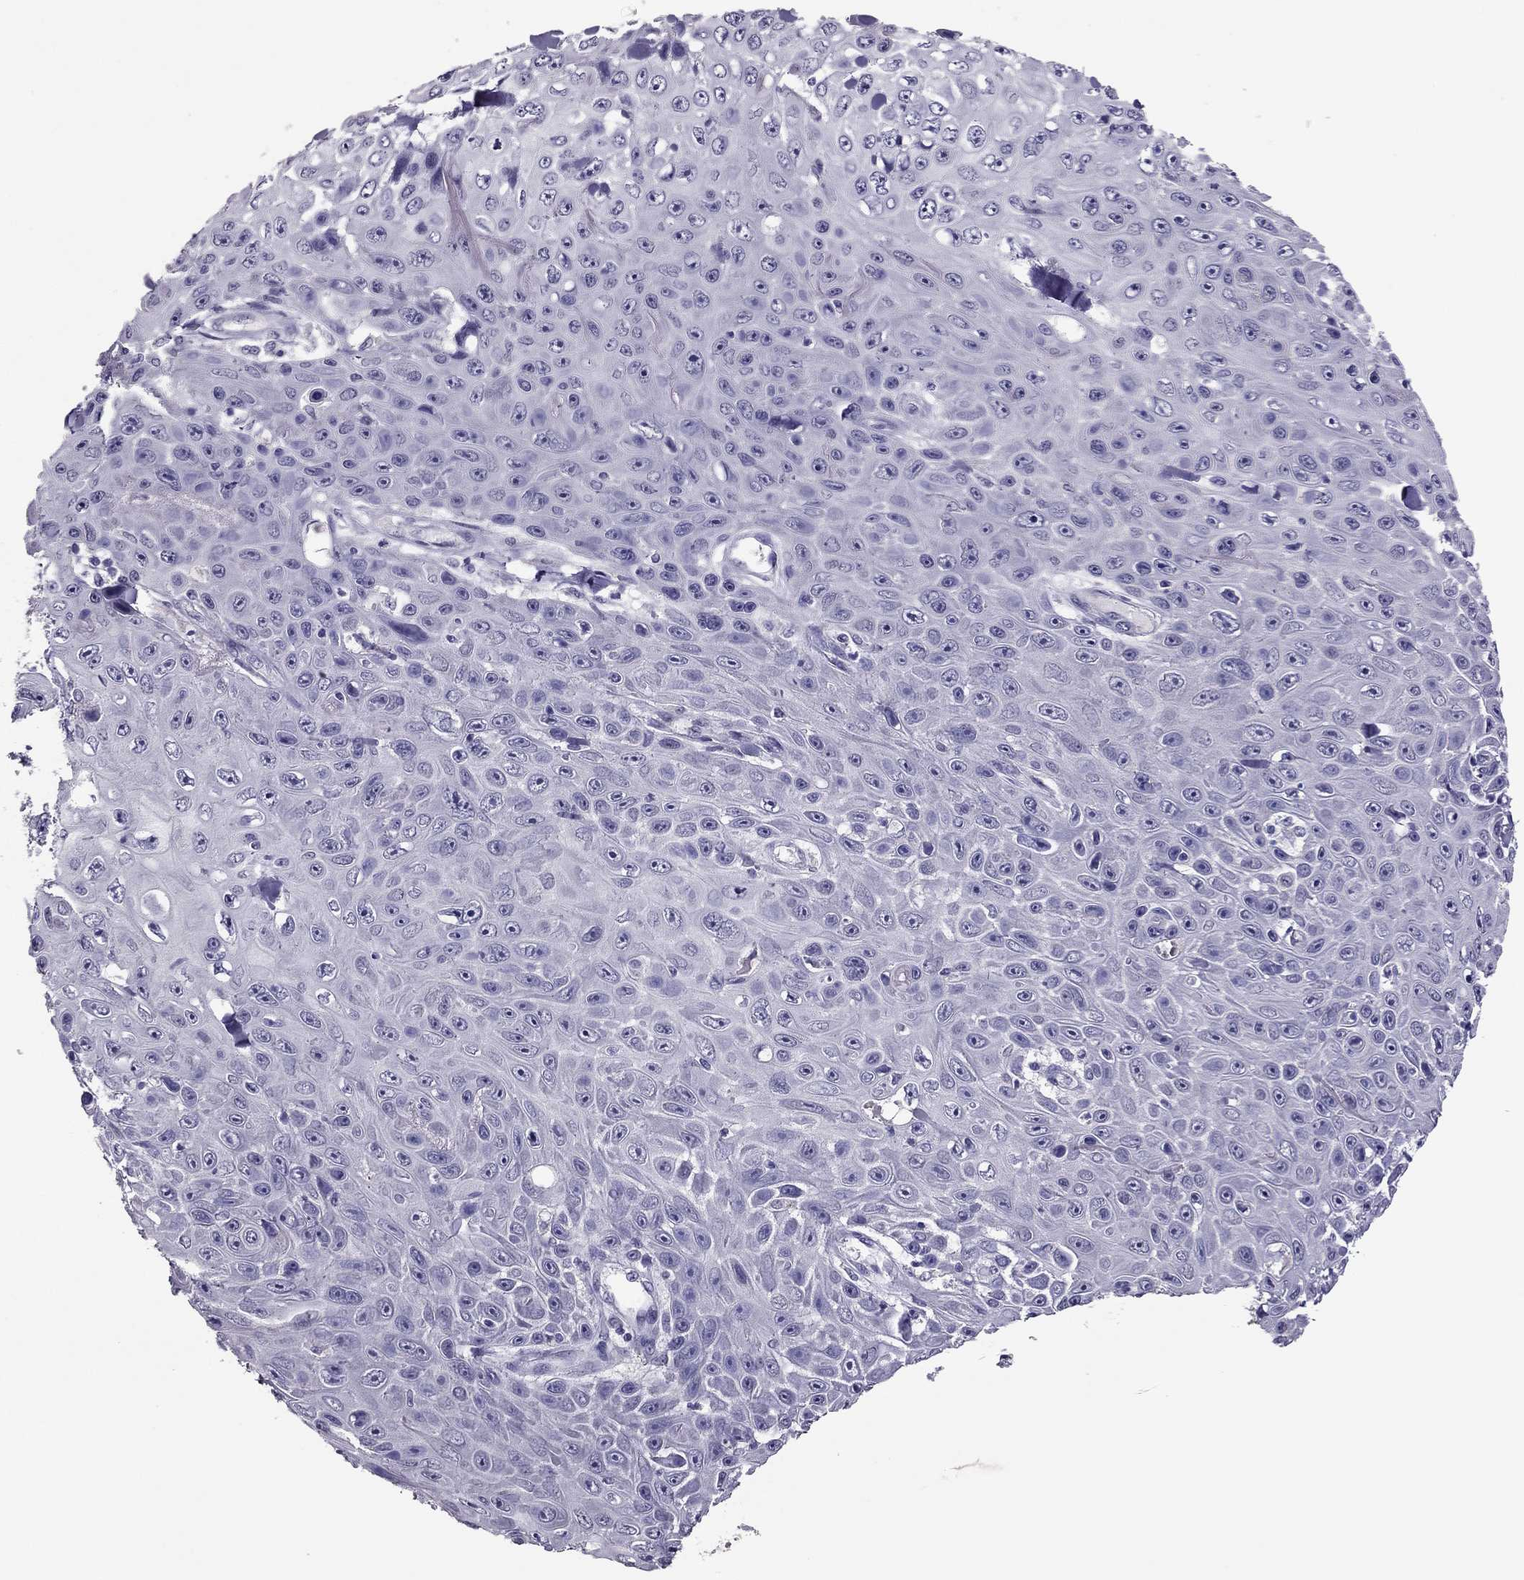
{"staining": {"intensity": "negative", "quantity": "none", "location": "none"}, "tissue": "skin cancer", "cell_type": "Tumor cells", "image_type": "cancer", "snomed": [{"axis": "morphology", "description": "Squamous cell carcinoma, NOS"}, {"axis": "topography", "description": "Skin"}], "caption": "Image shows no protein staining in tumor cells of squamous cell carcinoma (skin) tissue.", "gene": "RHO", "patient": {"sex": "male", "age": 82}}